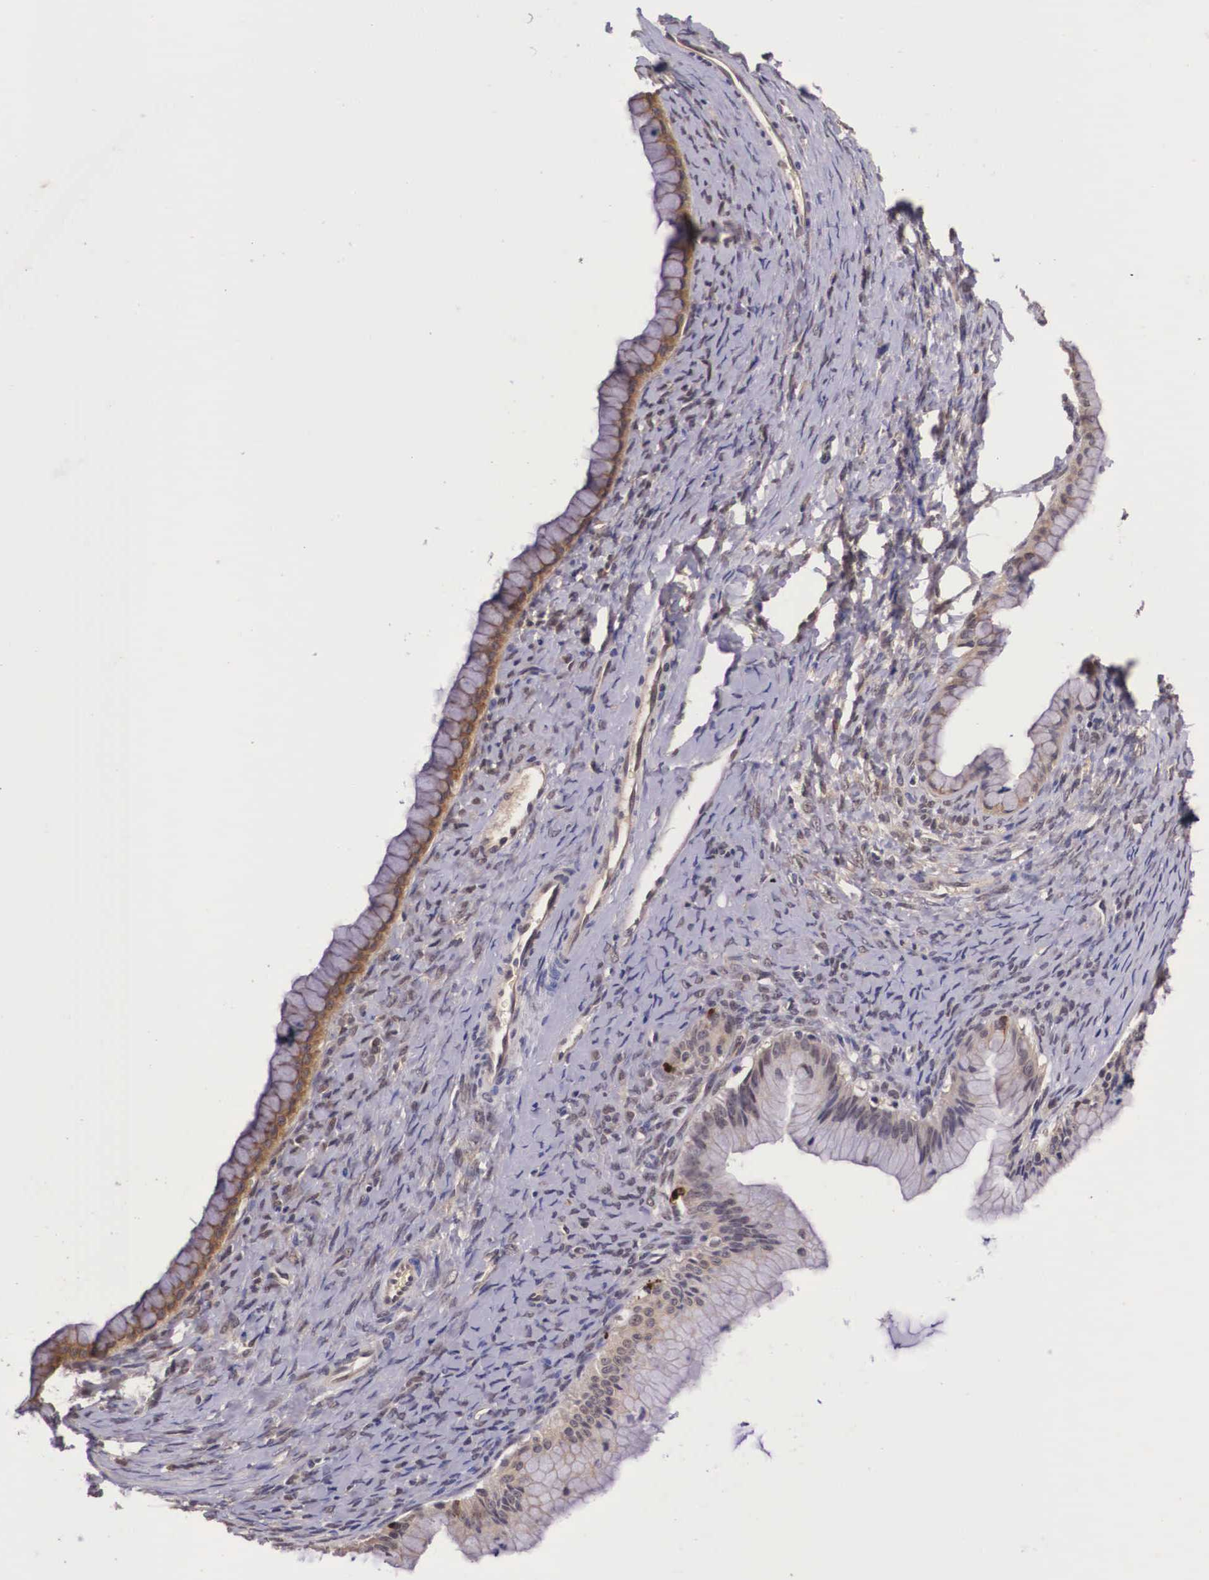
{"staining": {"intensity": "weak", "quantity": ">75%", "location": "cytoplasmic/membranous"}, "tissue": "ovarian cancer", "cell_type": "Tumor cells", "image_type": "cancer", "snomed": [{"axis": "morphology", "description": "Cystadenocarcinoma, mucinous, NOS"}, {"axis": "topography", "description": "Ovary"}], "caption": "Protein expression analysis of ovarian cancer (mucinous cystadenocarcinoma) exhibits weak cytoplasmic/membranous staining in about >75% of tumor cells.", "gene": "VASH1", "patient": {"sex": "female", "age": 25}}